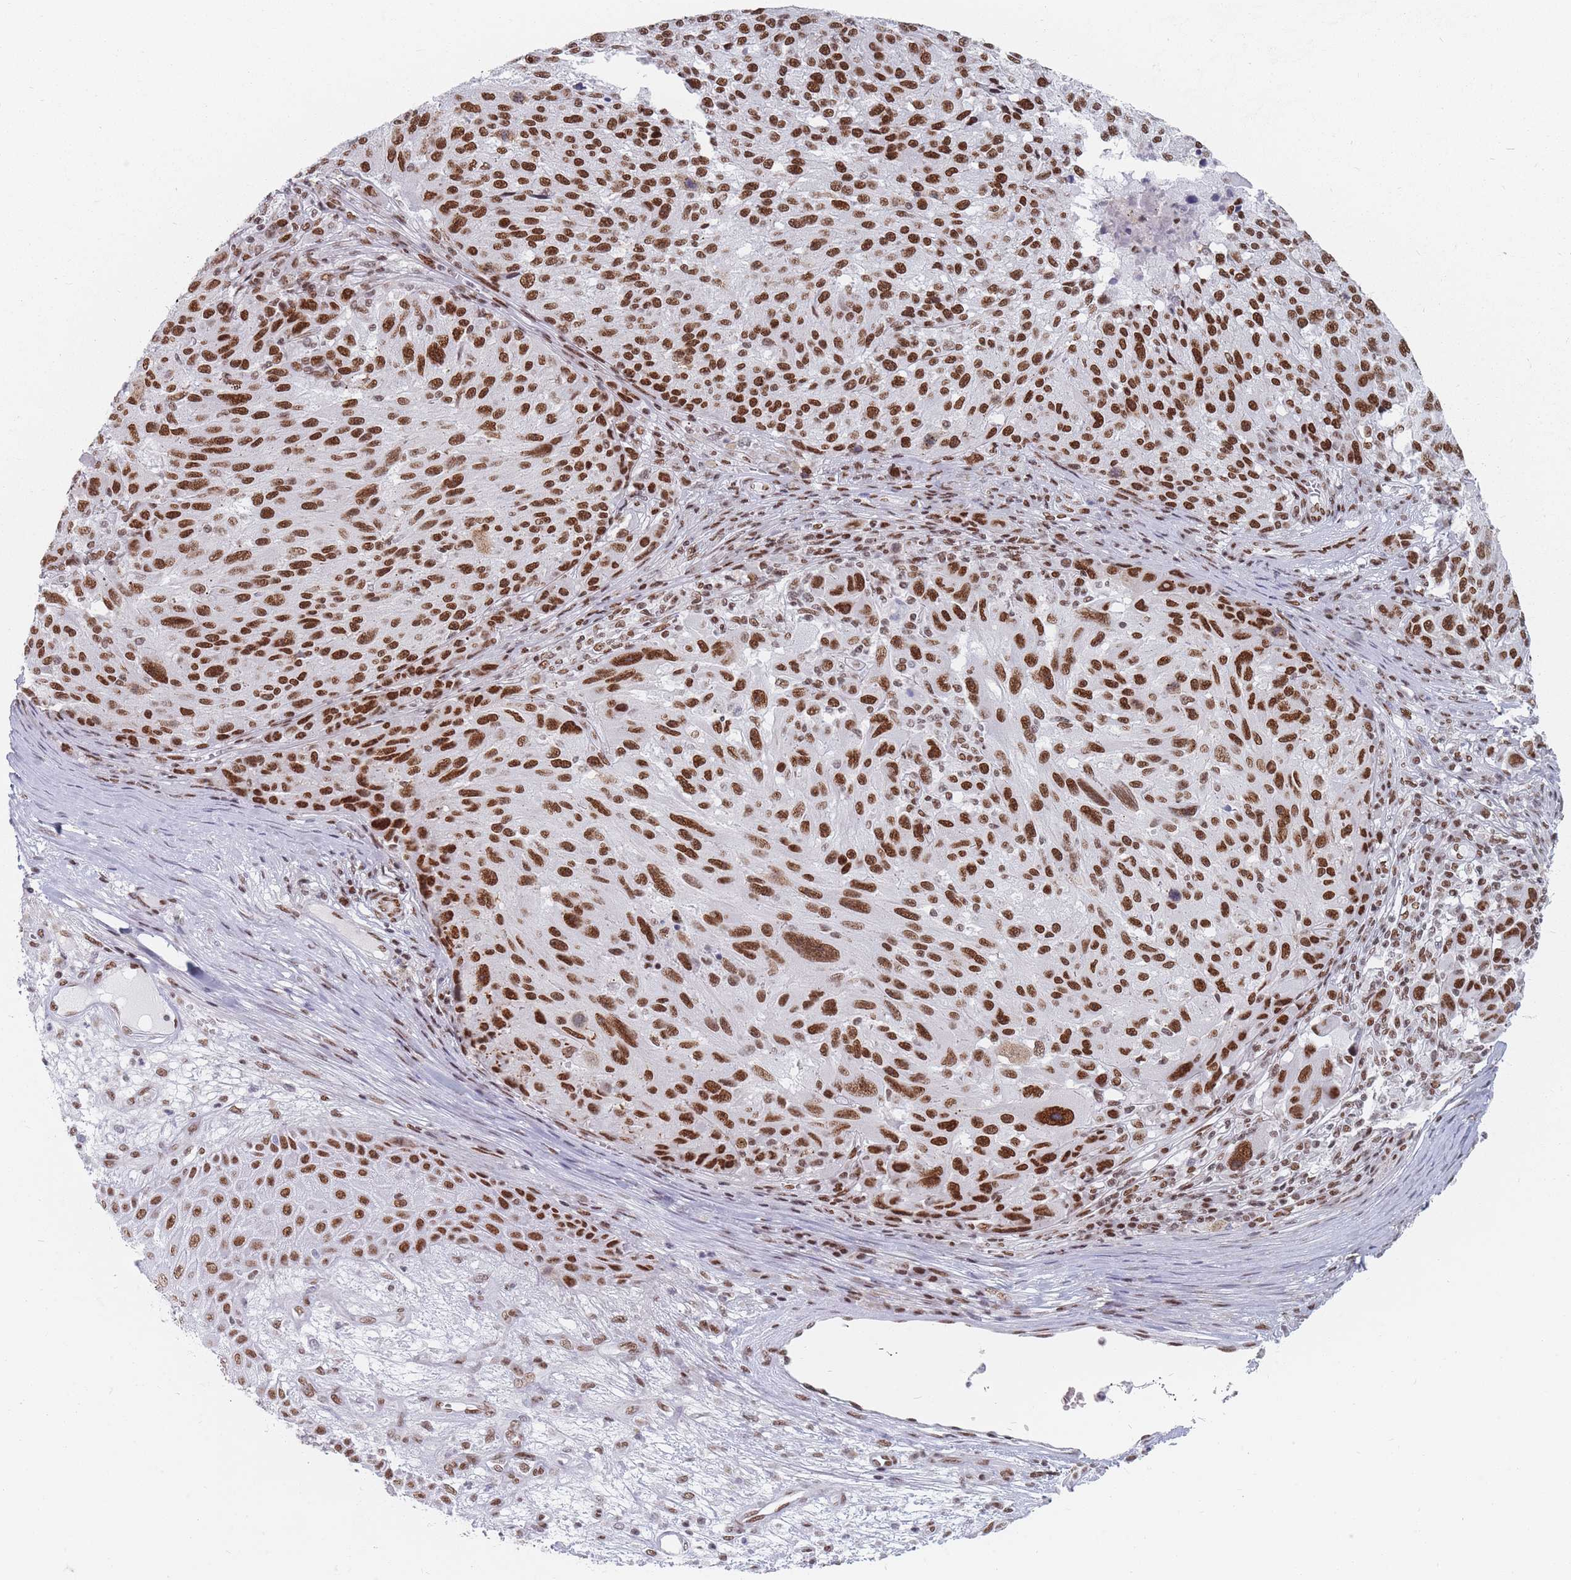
{"staining": {"intensity": "strong", "quantity": ">75%", "location": "nuclear"}, "tissue": "melanoma", "cell_type": "Tumor cells", "image_type": "cancer", "snomed": [{"axis": "morphology", "description": "Malignant melanoma, NOS"}, {"axis": "topography", "description": "Skin"}], "caption": "Melanoma stained with DAB immunohistochemistry (IHC) shows high levels of strong nuclear expression in about >75% of tumor cells. The protein of interest is stained brown, and the nuclei are stained in blue (DAB IHC with brightfield microscopy, high magnification).", "gene": "SAFB2", "patient": {"sex": "male", "age": 53}}